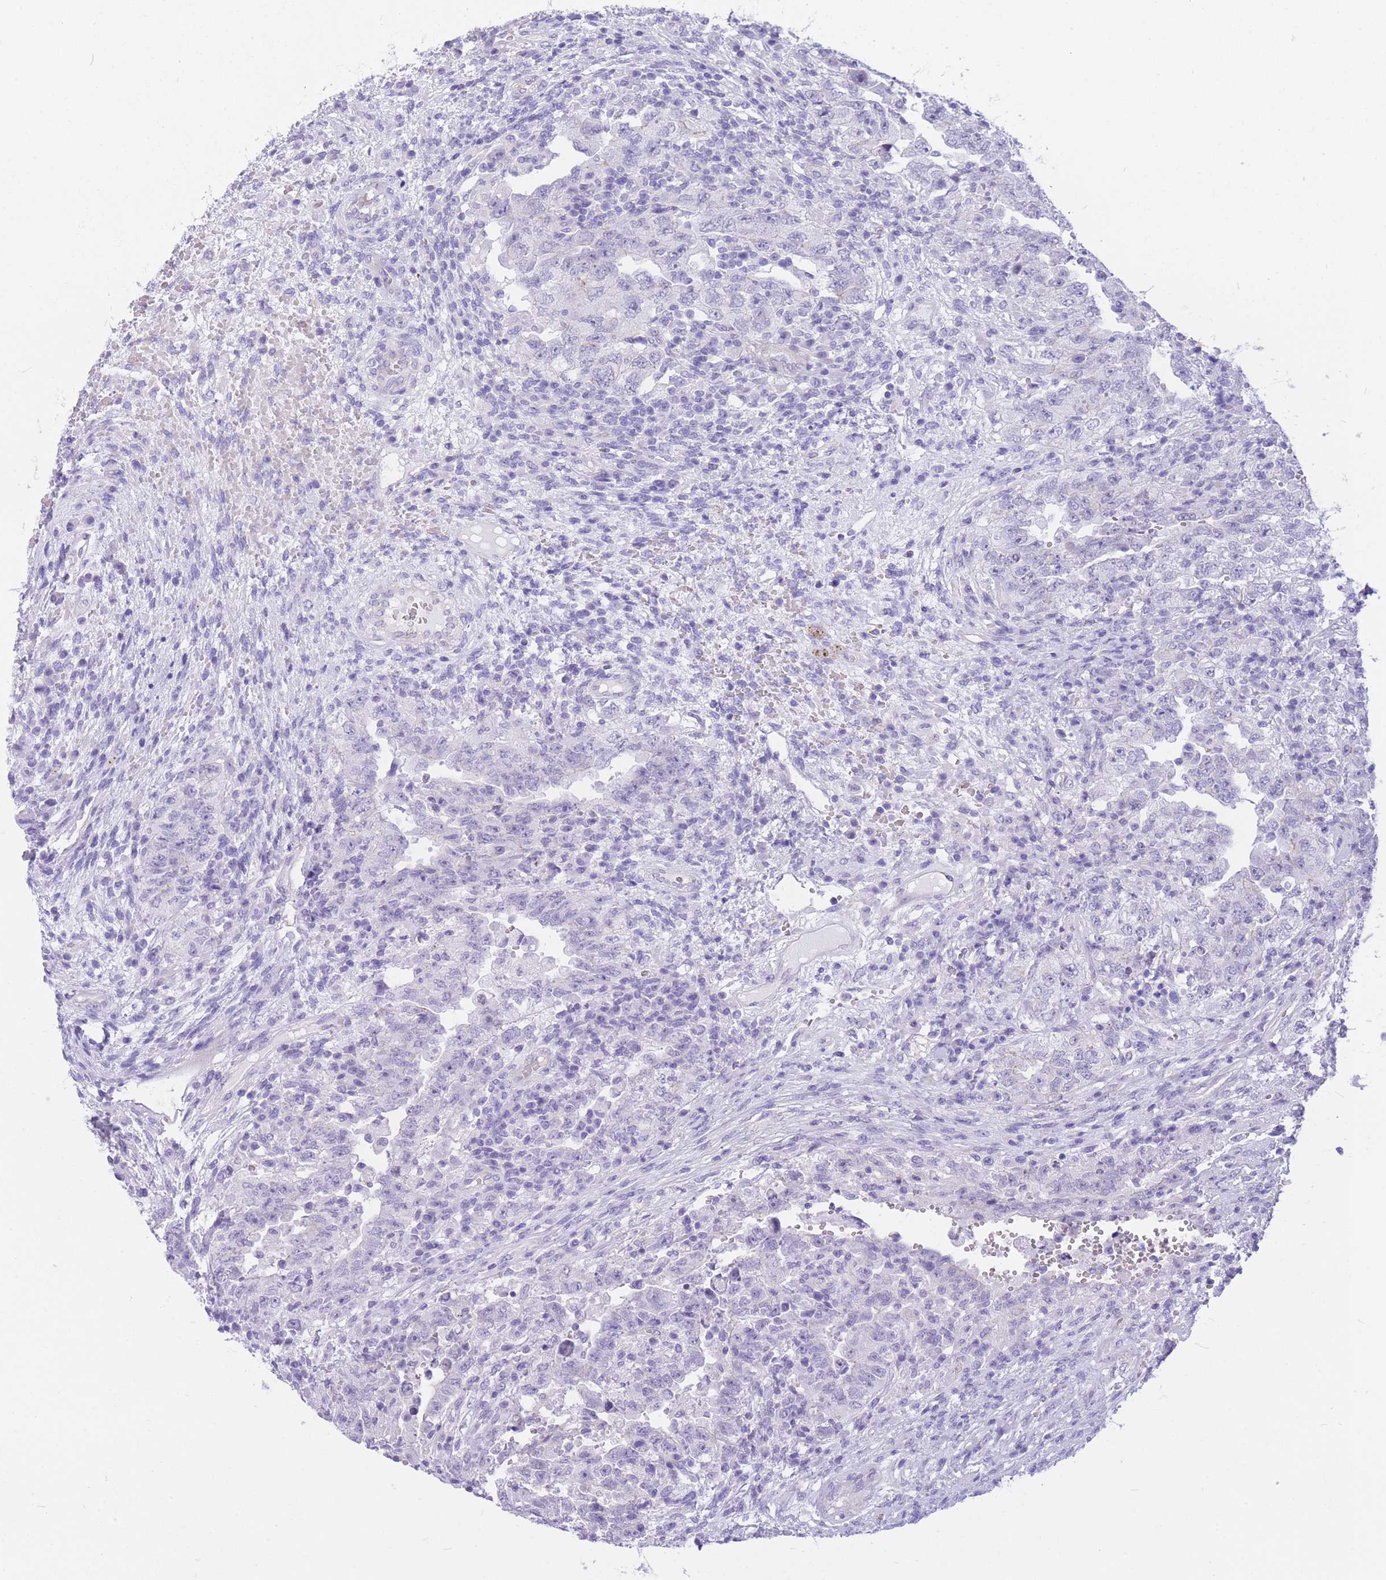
{"staining": {"intensity": "negative", "quantity": "none", "location": "none"}, "tissue": "testis cancer", "cell_type": "Tumor cells", "image_type": "cancer", "snomed": [{"axis": "morphology", "description": "Carcinoma, Embryonal, NOS"}, {"axis": "topography", "description": "Testis"}], "caption": "Histopathology image shows no significant protein expression in tumor cells of testis embryonal carcinoma.", "gene": "ZNF311", "patient": {"sex": "male", "age": 26}}